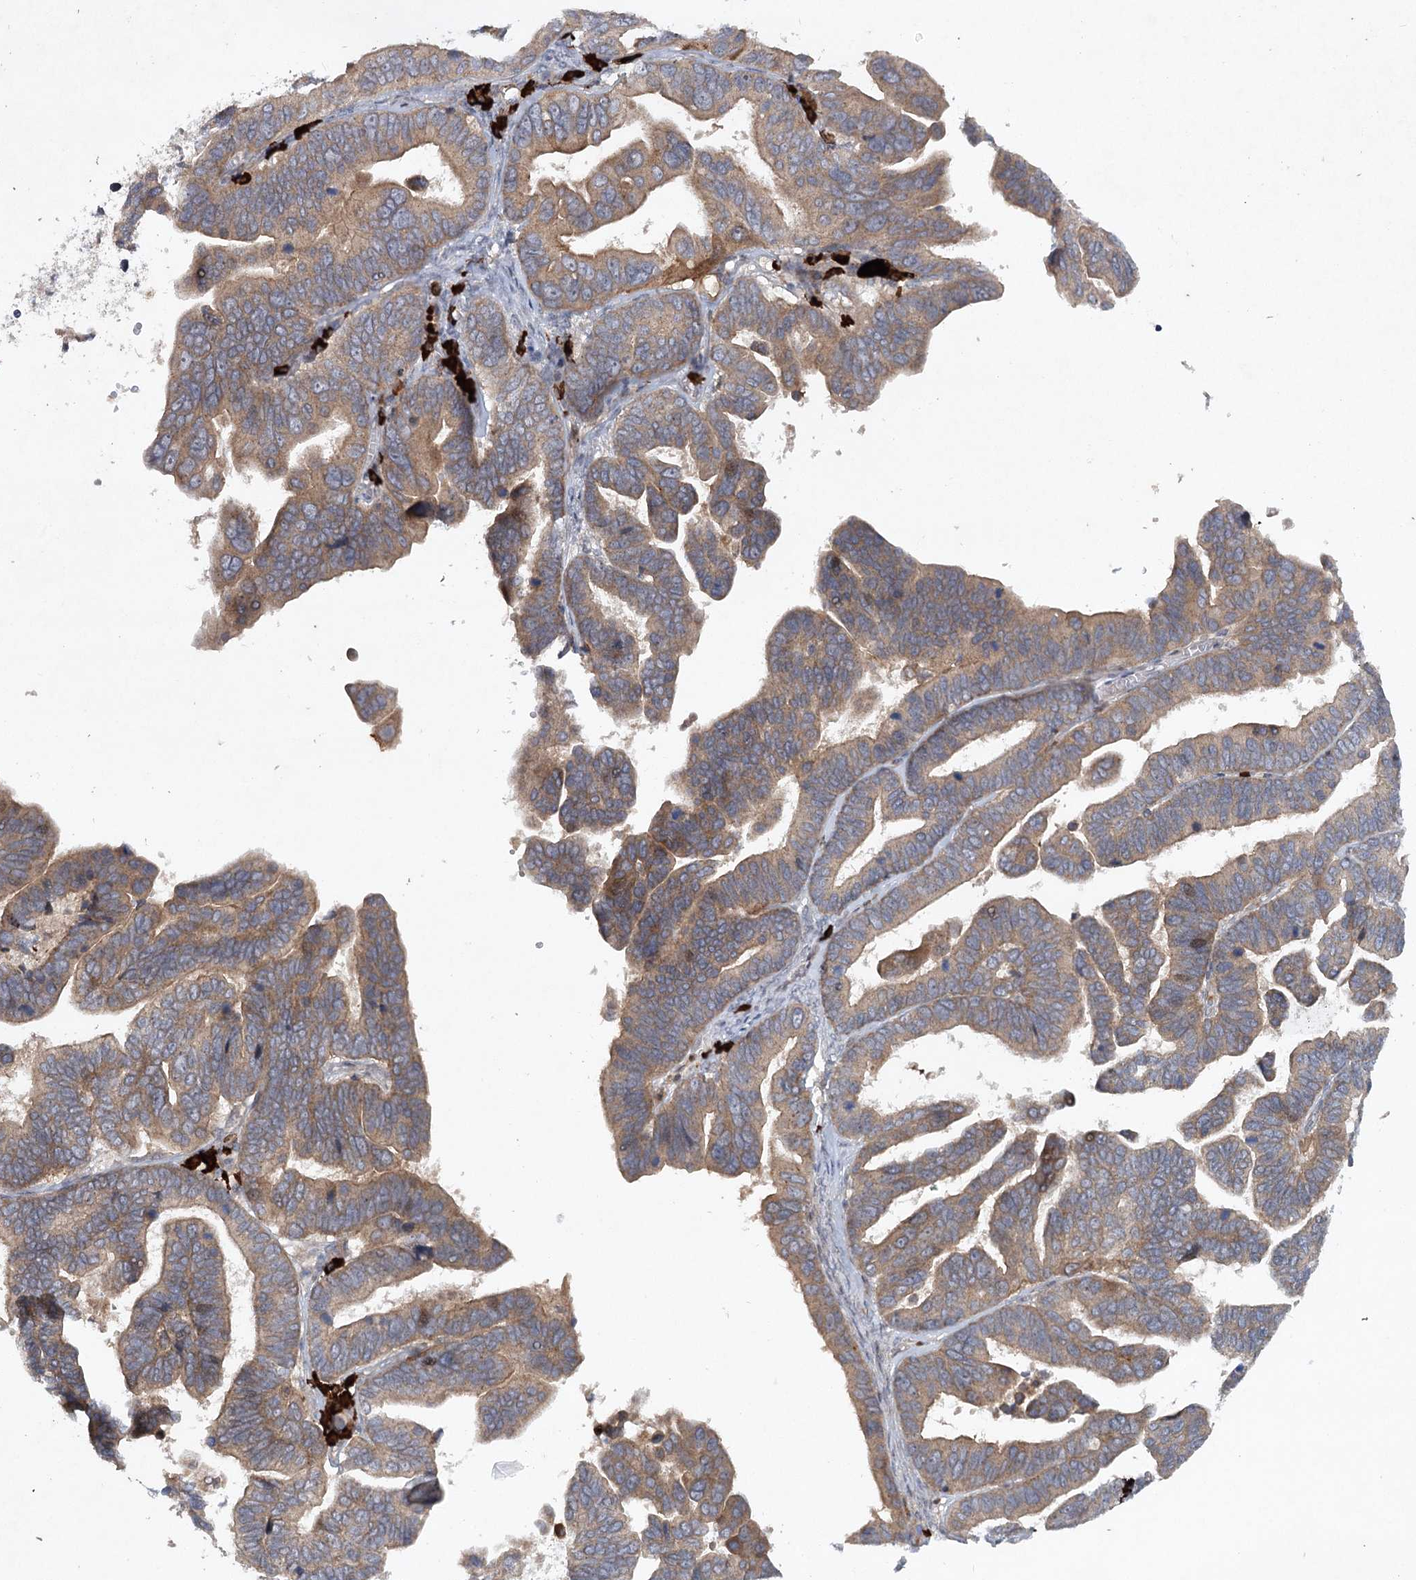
{"staining": {"intensity": "moderate", "quantity": ">75%", "location": "cytoplasmic/membranous"}, "tissue": "ovarian cancer", "cell_type": "Tumor cells", "image_type": "cancer", "snomed": [{"axis": "morphology", "description": "Cystadenocarcinoma, serous, NOS"}, {"axis": "topography", "description": "Ovary"}], "caption": "DAB (3,3'-diaminobenzidine) immunohistochemical staining of human serous cystadenocarcinoma (ovarian) exhibits moderate cytoplasmic/membranous protein positivity in approximately >75% of tumor cells. The staining is performed using DAB brown chromogen to label protein expression. The nuclei are counter-stained blue using hematoxylin.", "gene": "MAP3K13", "patient": {"sex": "female", "age": 56}}